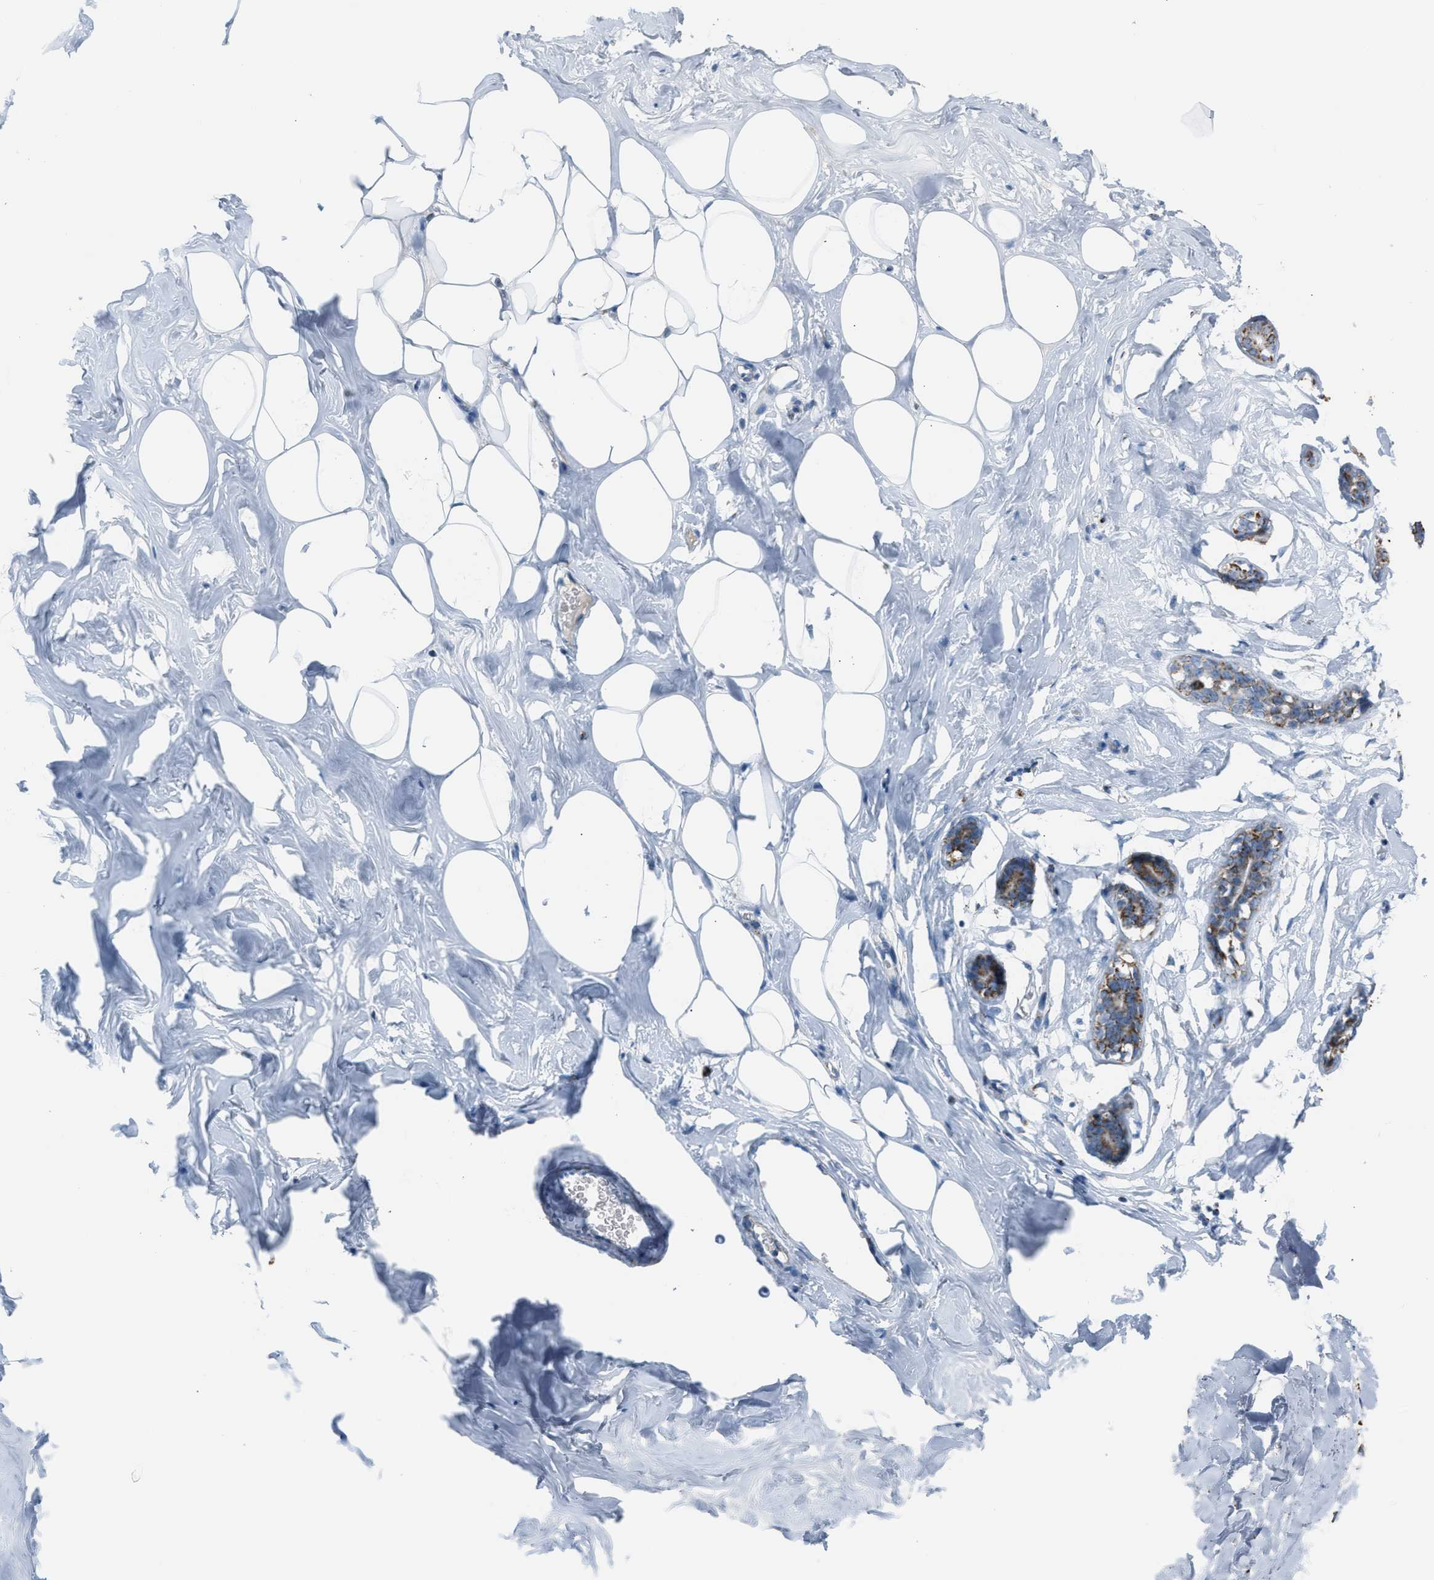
{"staining": {"intensity": "moderate", "quantity": ">75%", "location": "cytoplasmic/membranous"}, "tissue": "adipose tissue", "cell_type": "Adipocytes", "image_type": "normal", "snomed": [{"axis": "morphology", "description": "Normal tissue, NOS"}, {"axis": "morphology", "description": "Fibrosis, NOS"}, {"axis": "topography", "description": "Breast"}, {"axis": "topography", "description": "Adipose tissue"}], "caption": "A medium amount of moderate cytoplasmic/membranous positivity is present in about >75% of adipocytes in unremarkable adipose tissue.", "gene": "MDH2", "patient": {"sex": "female", "age": 39}}